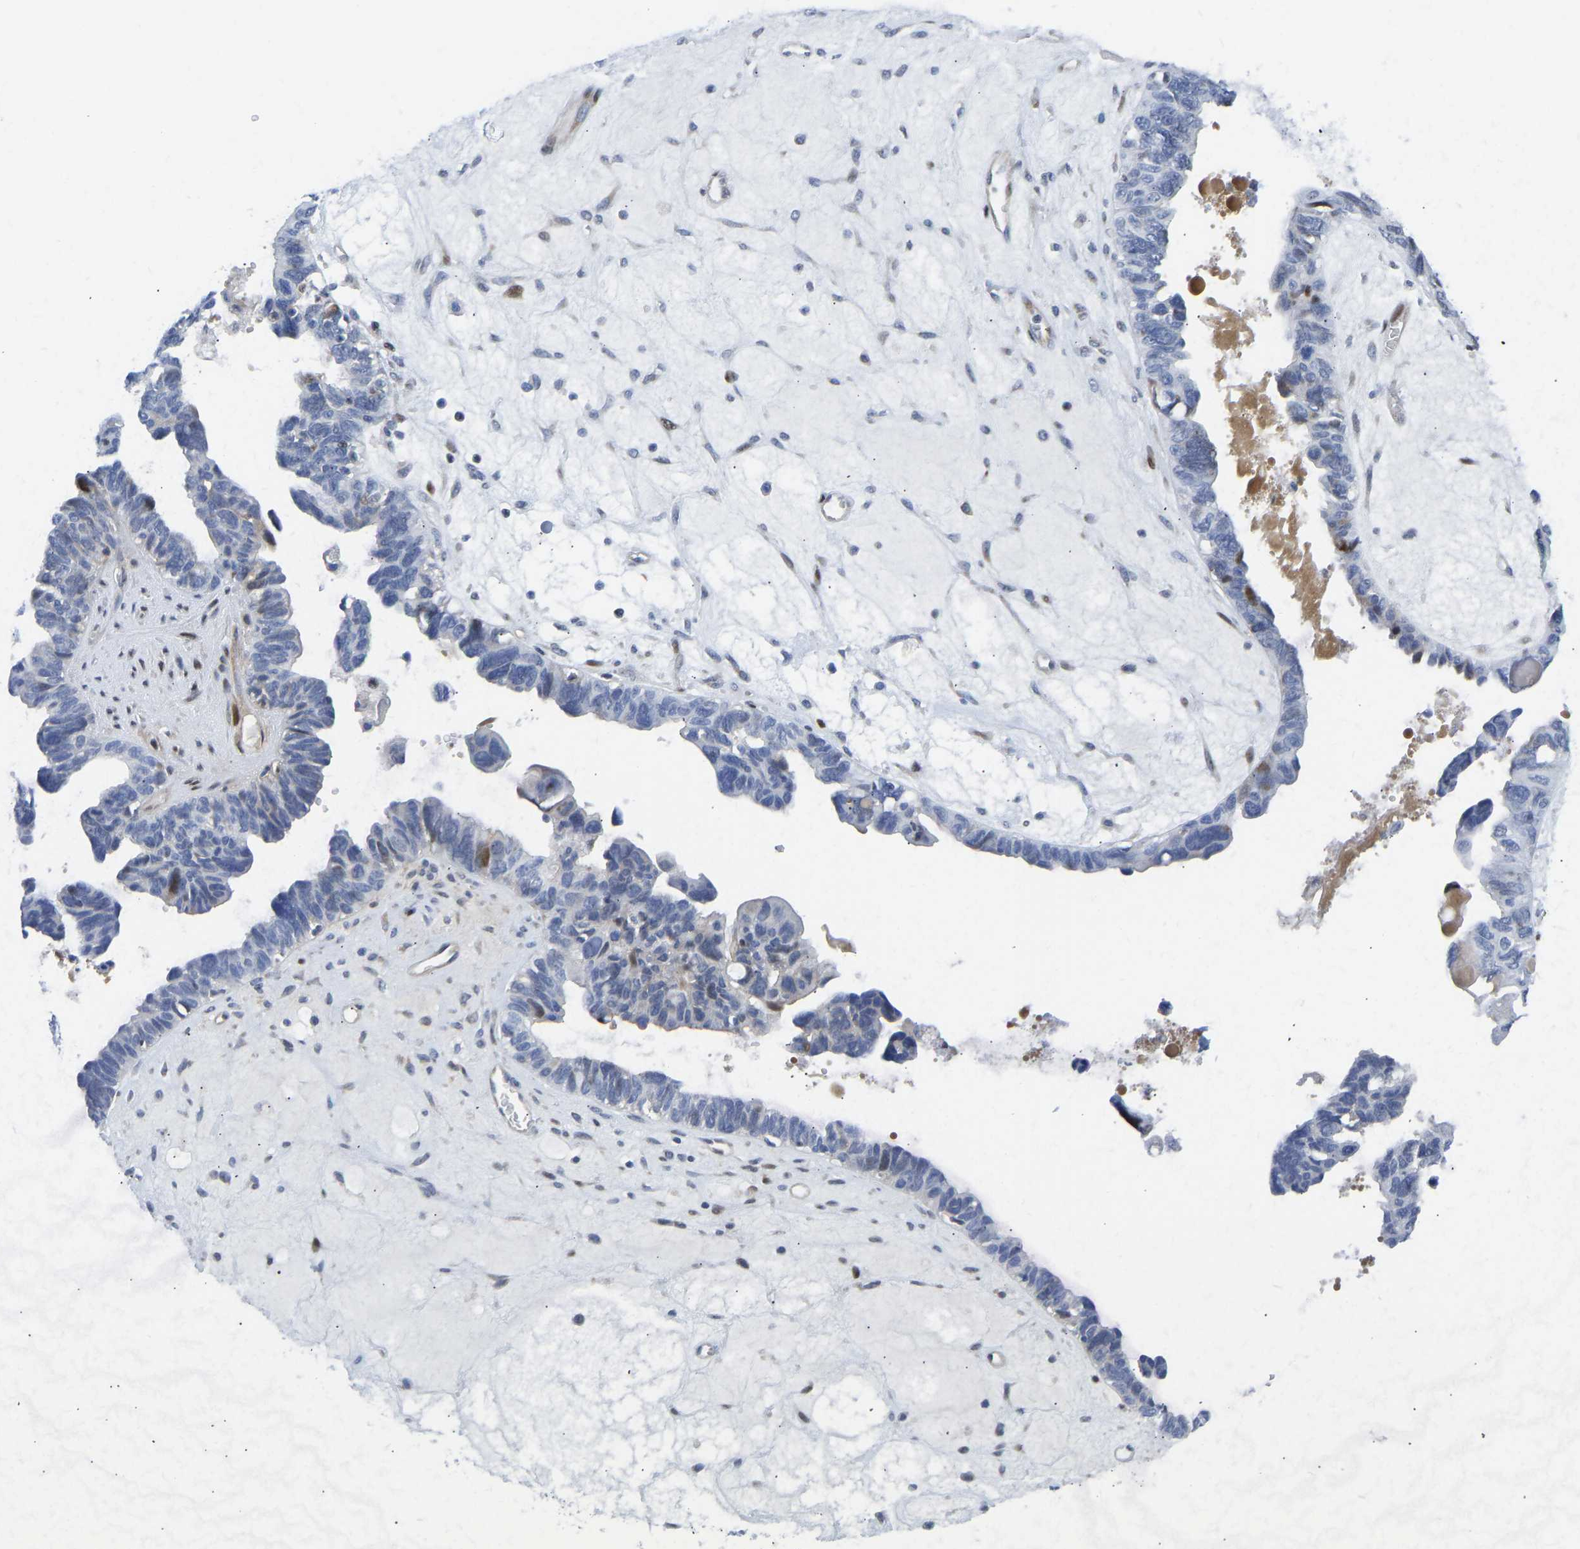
{"staining": {"intensity": "negative", "quantity": "none", "location": "none"}, "tissue": "ovarian cancer", "cell_type": "Tumor cells", "image_type": "cancer", "snomed": [{"axis": "morphology", "description": "Cystadenocarcinoma, serous, NOS"}, {"axis": "topography", "description": "Ovary"}], "caption": "Tumor cells are negative for protein expression in human ovarian cancer.", "gene": "HDAC5", "patient": {"sex": "female", "age": 79}}